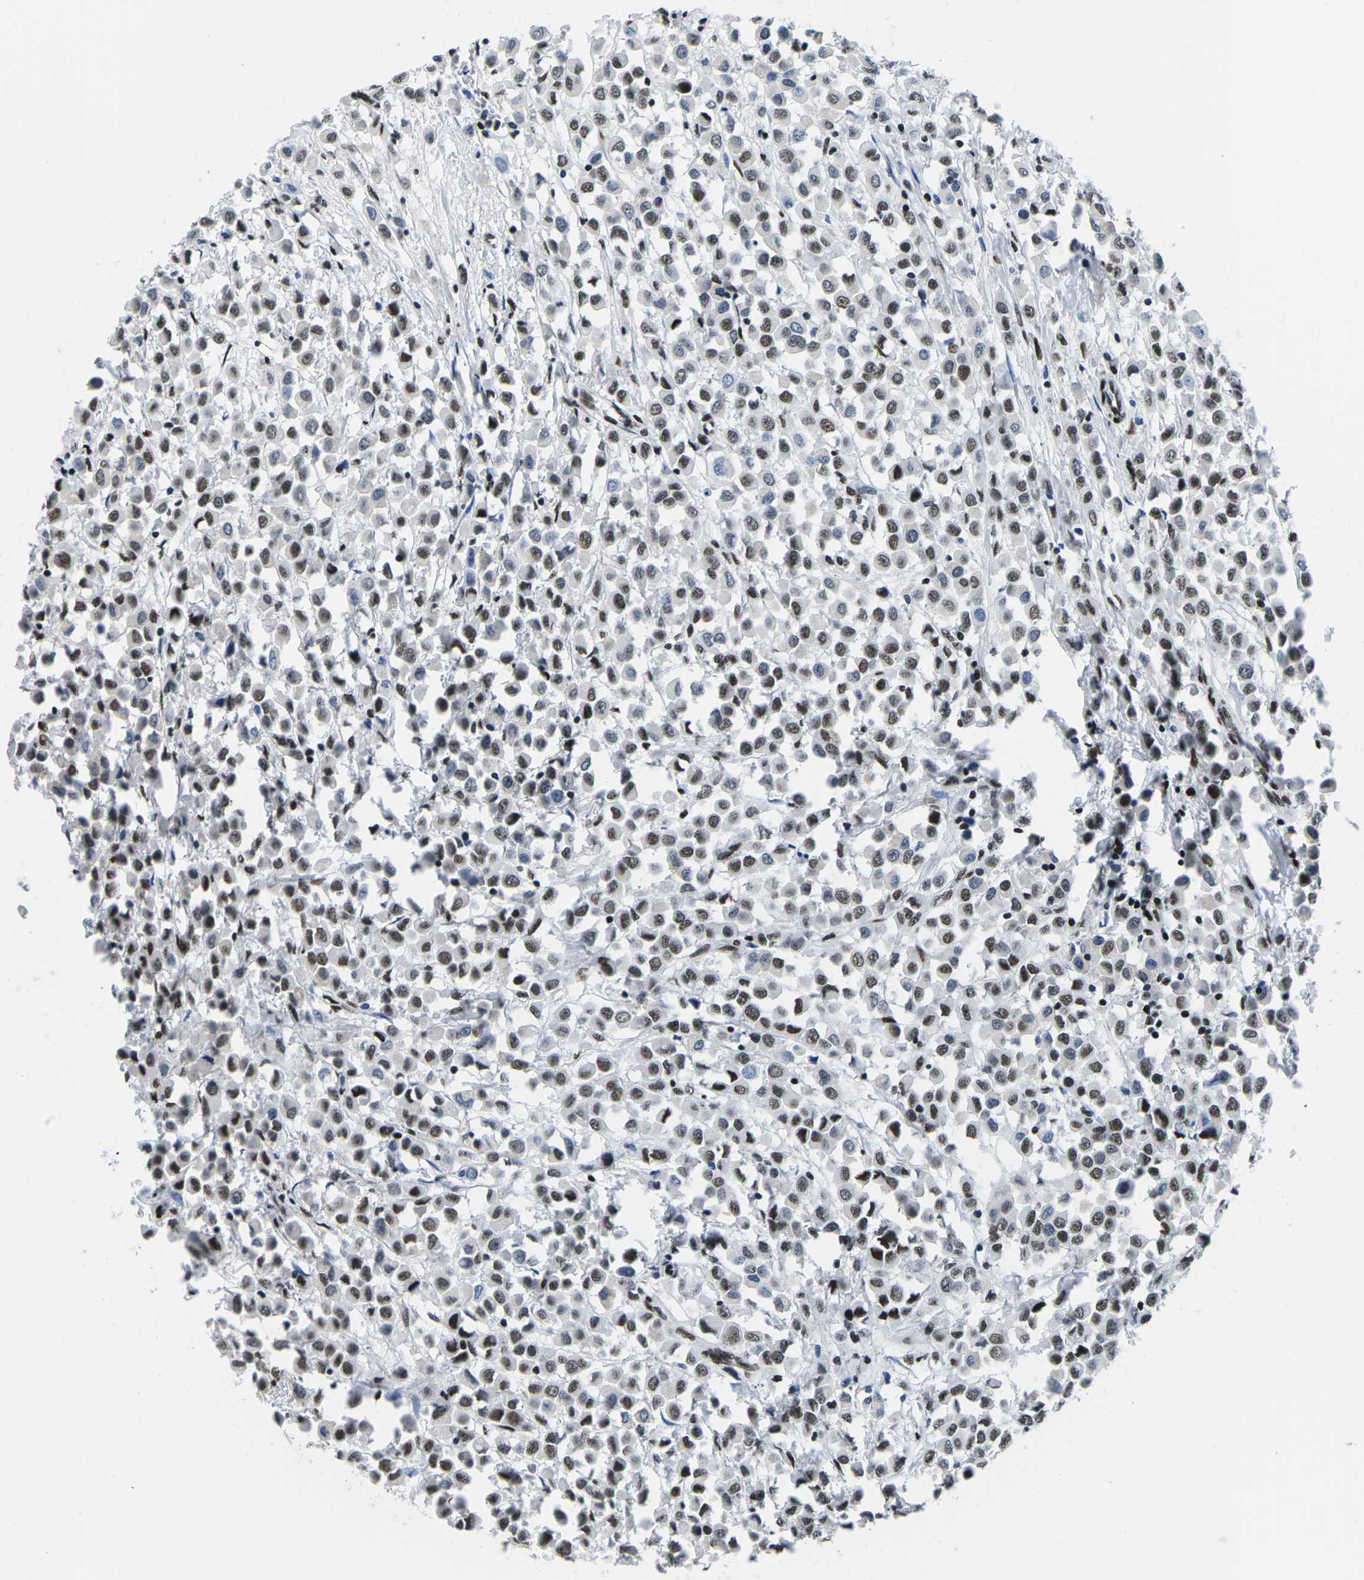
{"staining": {"intensity": "moderate", "quantity": ">75%", "location": "nuclear"}, "tissue": "breast cancer", "cell_type": "Tumor cells", "image_type": "cancer", "snomed": [{"axis": "morphology", "description": "Duct carcinoma"}, {"axis": "topography", "description": "Breast"}], "caption": "Human invasive ductal carcinoma (breast) stained for a protein (brown) shows moderate nuclear positive staining in approximately >75% of tumor cells.", "gene": "ATF1", "patient": {"sex": "female", "age": 61}}